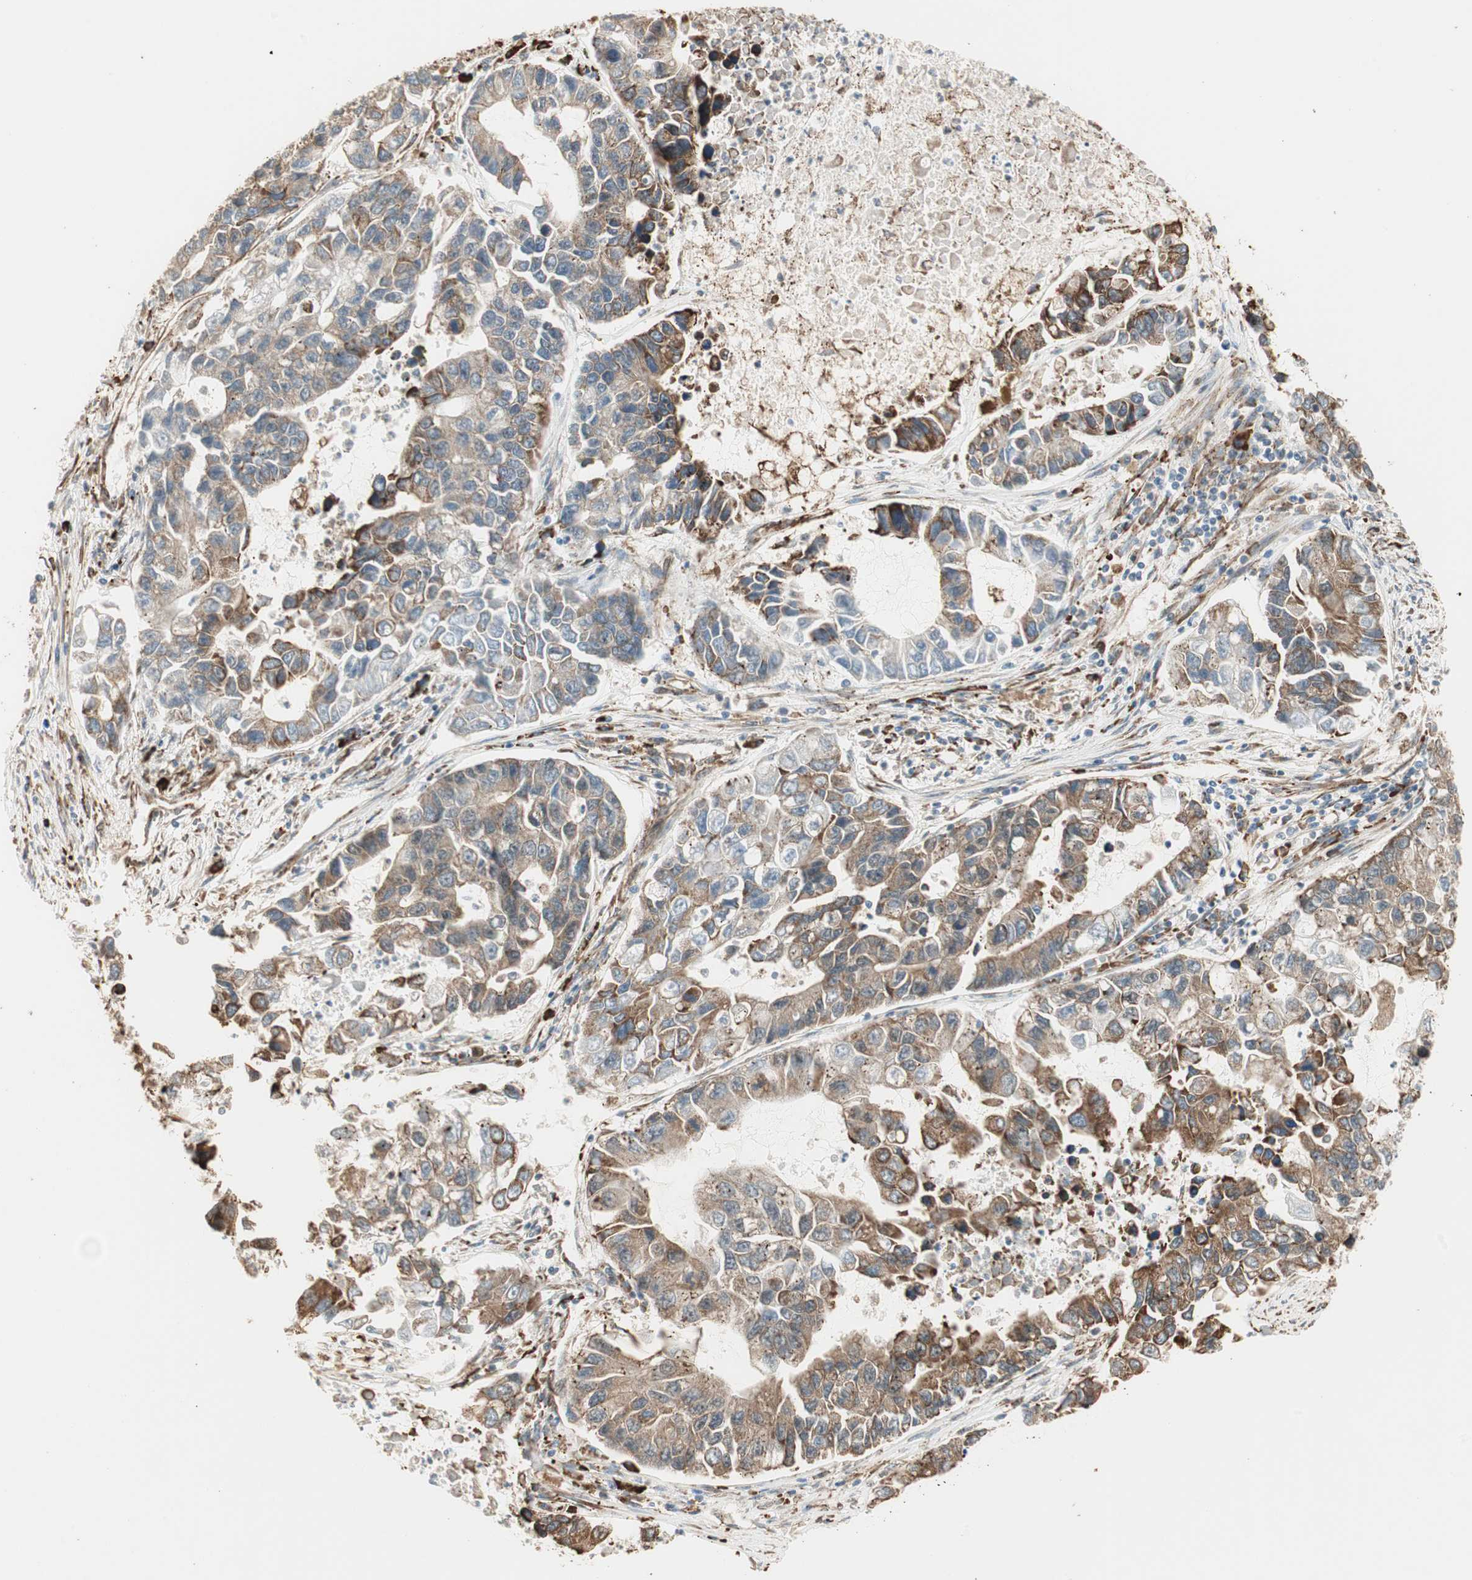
{"staining": {"intensity": "moderate", "quantity": ">75%", "location": "cytoplasmic/membranous"}, "tissue": "lung cancer", "cell_type": "Tumor cells", "image_type": "cancer", "snomed": [{"axis": "morphology", "description": "Adenocarcinoma, NOS"}, {"axis": "topography", "description": "Lung"}], "caption": "Immunohistochemistry of human lung adenocarcinoma displays medium levels of moderate cytoplasmic/membranous positivity in about >75% of tumor cells.", "gene": "P4HA1", "patient": {"sex": "female", "age": 51}}